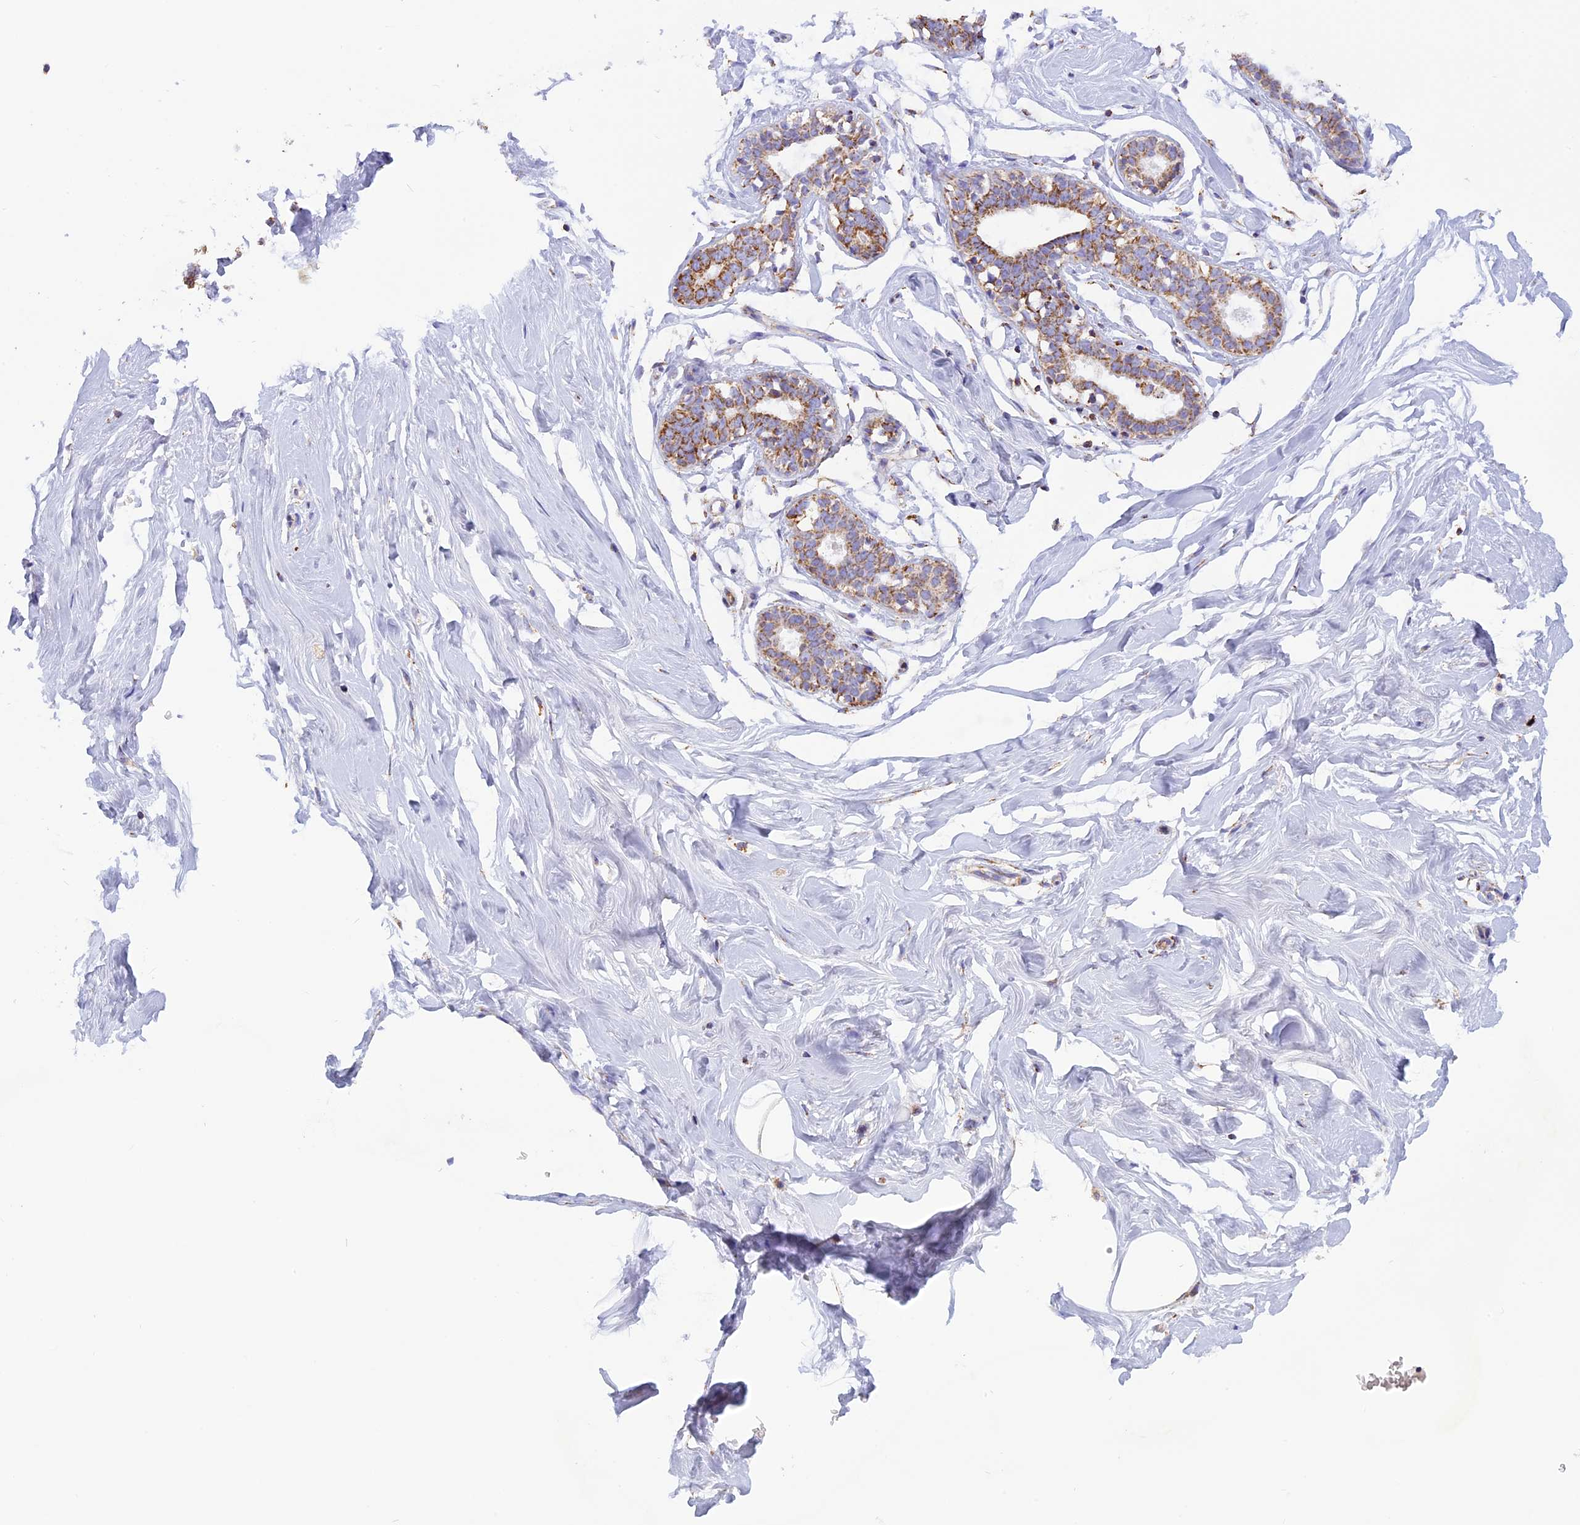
{"staining": {"intensity": "negative", "quantity": "none", "location": "none"}, "tissue": "breast", "cell_type": "Adipocytes", "image_type": "normal", "snomed": [{"axis": "morphology", "description": "Normal tissue, NOS"}, {"axis": "morphology", "description": "Adenoma, NOS"}, {"axis": "topography", "description": "Breast"}], "caption": "Immunohistochemical staining of benign breast exhibits no significant positivity in adipocytes.", "gene": "KCNG1", "patient": {"sex": "female", "age": 23}}